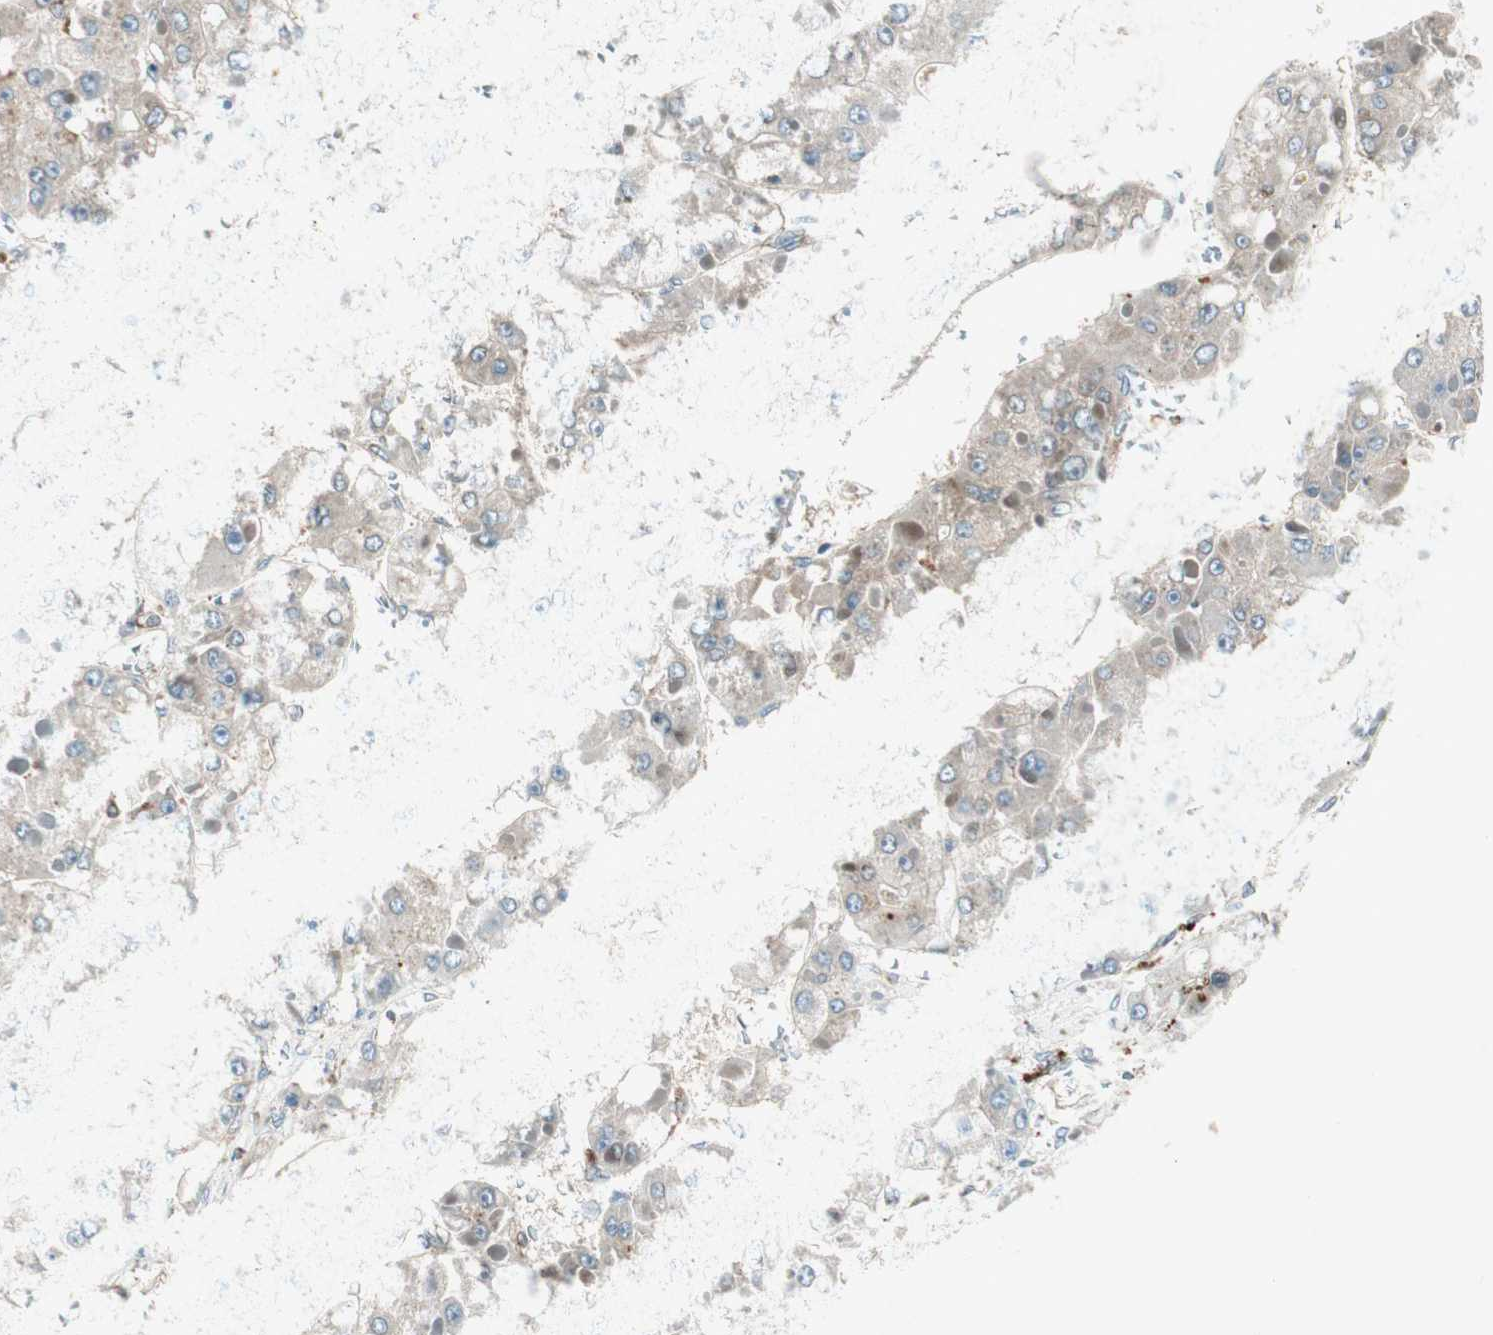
{"staining": {"intensity": "weak", "quantity": "25%-75%", "location": "cytoplasmic/membranous"}, "tissue": "liver cancer", "cell_type": "Tumor cells", "image_type": "cancer", "snomed": [{"axis": "morphology", "description": "Carcinoma, Hepatocellular, NOS"}, {"axis": "topography", "description": "Liver"}], "caption": "The image reveals staining of liver cancer, revealing weak cytoplasmic/membranous protein positivity (brown color) within tumor cells.", "gene": "CHADL", "patient": {"sex": "female", "age": 73}}